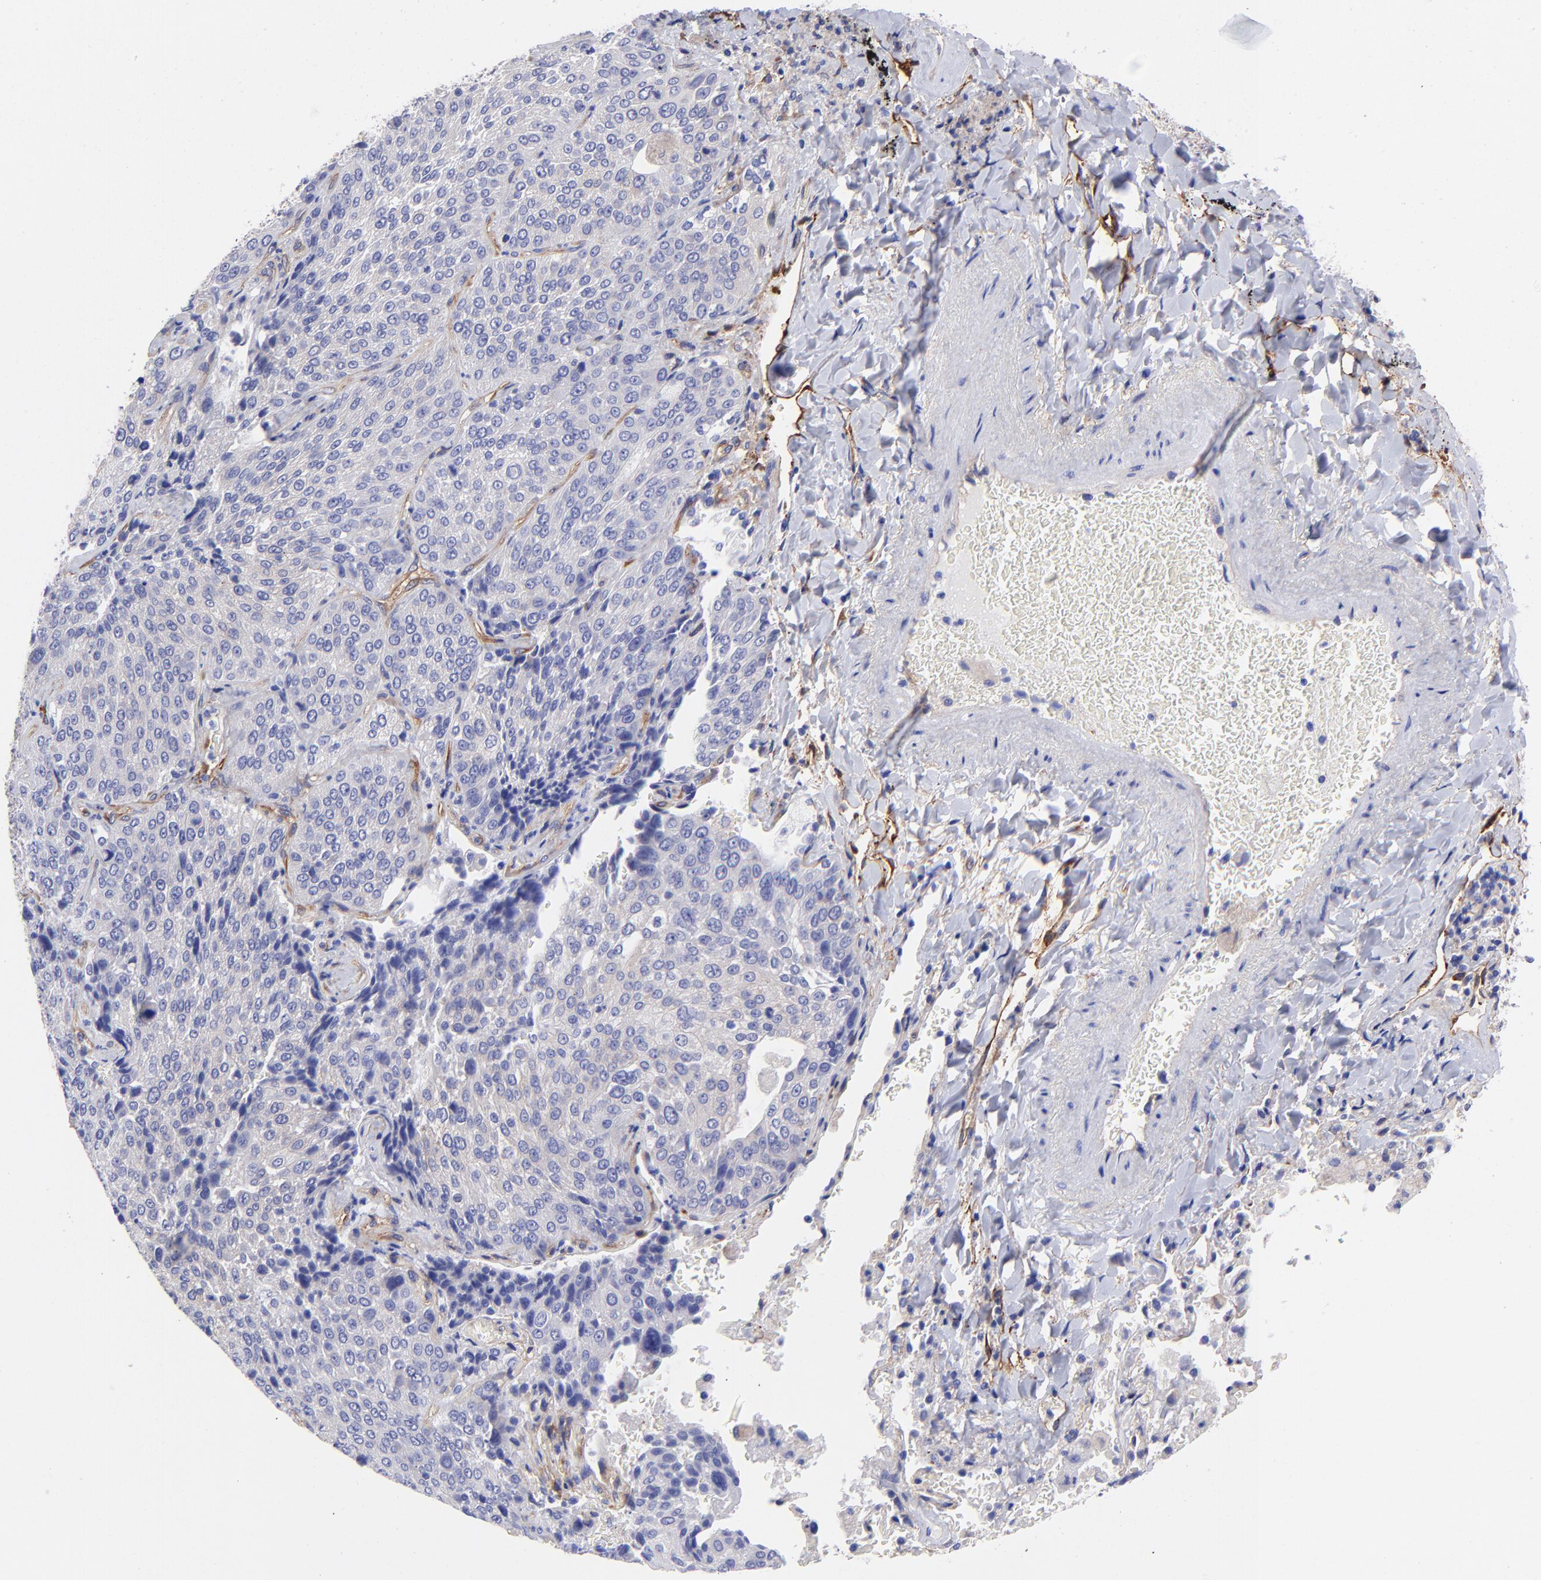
{"staining": {"intensity": "negative", "quantity": "none", "location": "none"}, "tissue": "lung cancer", "cell_type": "Tumor cells", "image_type": "cancer", "snomed": [{"axis": "morphology", "description": "Squamous cell carcinoma, NOS"}, {"axis": "topography", "description": "Lung"}], "caption": "Tumor cells are negative for protein expression in human lung squamous cell carcinoma.", "gene": "PPFIBP1", "patient": {"sex": "male", "age": 54}}